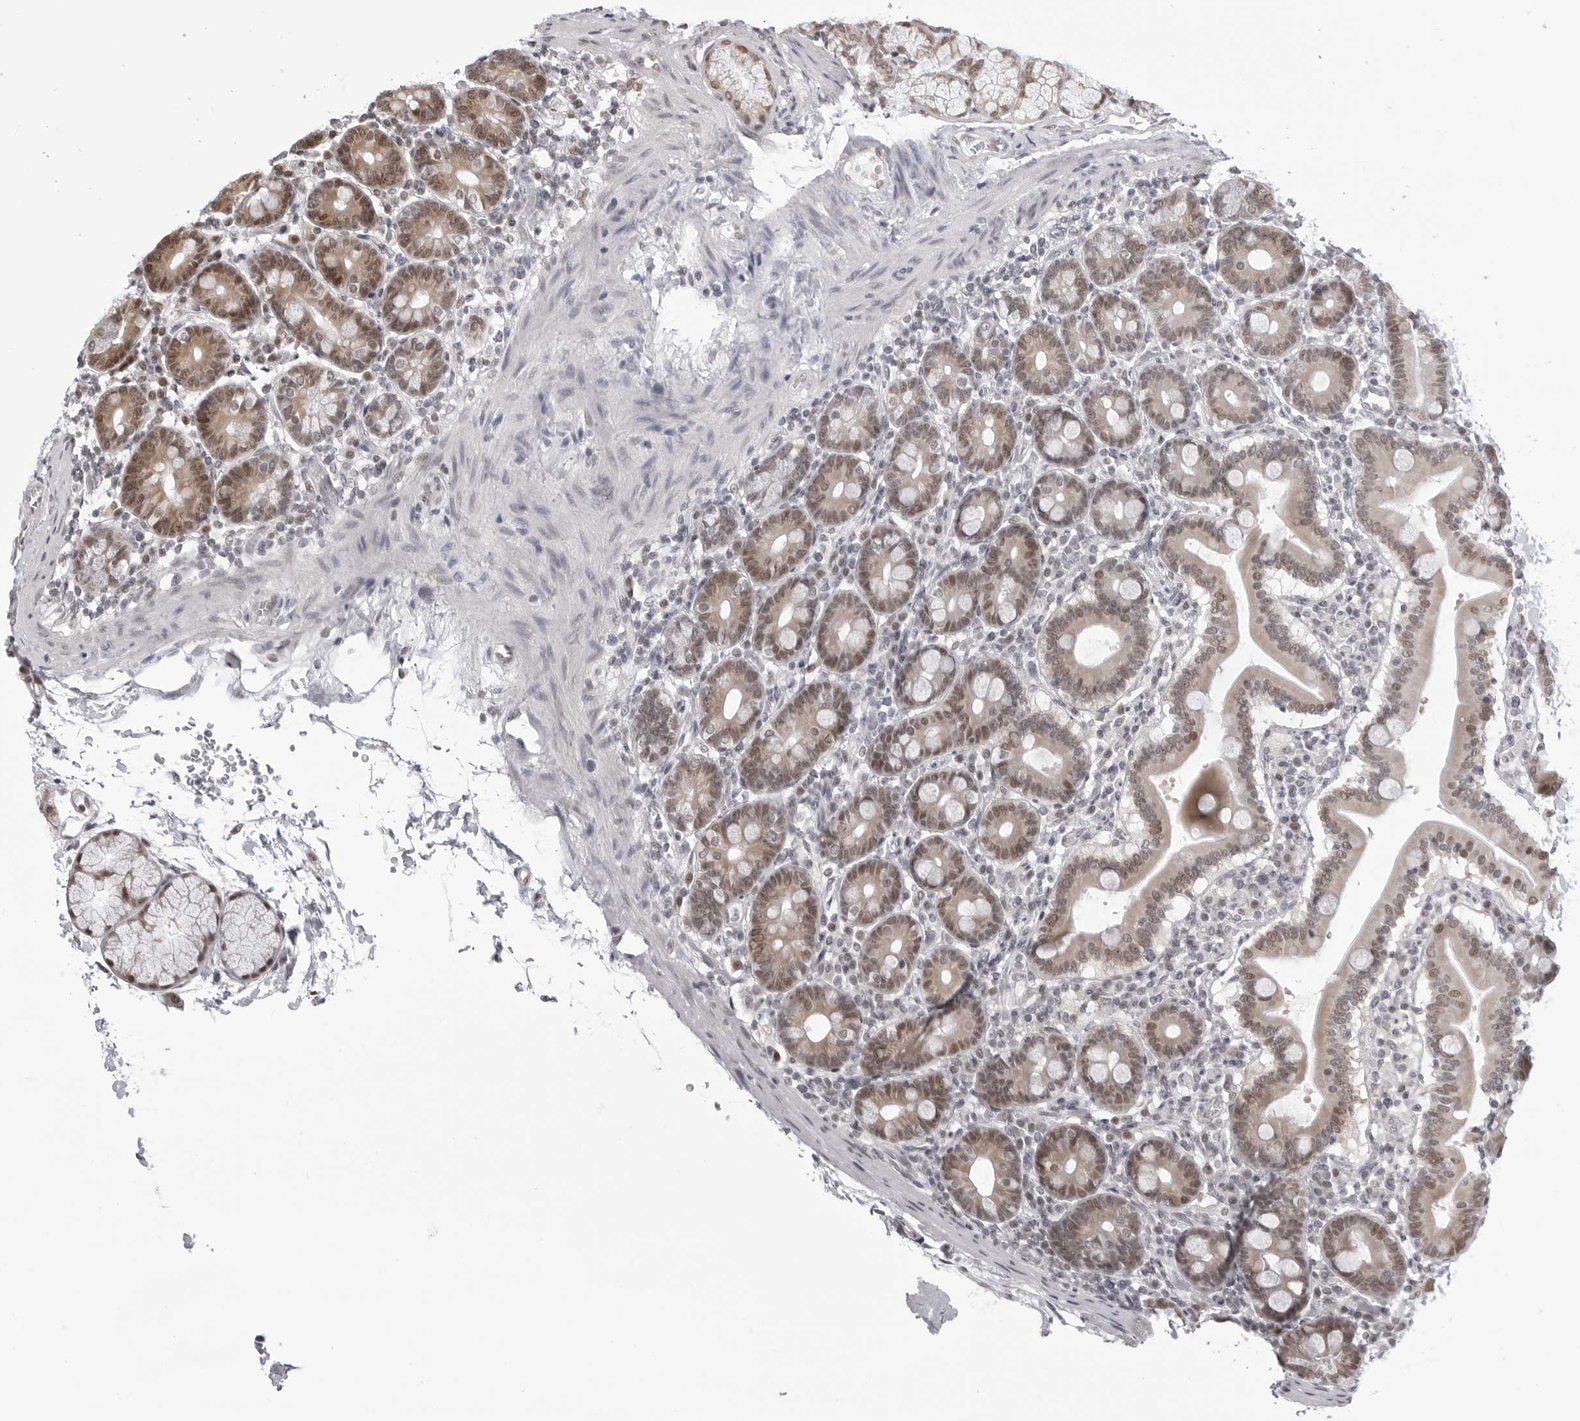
{"staining": {"intensity": "moderate", "quantity": "25%-75%", "location": "nuclear"}, "tissue": "duodenum", "cell_type": "Glandular cells", "image_type": "normal", "snomed": [{"axis": "morphology", "description": "Normal tissue, NOS"}, {"axis": "topography", "description": "Duodenum"}], "caption": "Immunohistochemistry (IHC) staining of normal duodenum, which reveals medium levels of moderate nuclear staining in about 25%-75% of glandular cells indicating moderate nuclear protein staining. The staining was performed using DAB (3,3'-diaminobenzidine) (brown) for protein detection and nuclei were counterstained in hematoxylin (blue).", "gene": "PHF3", "patient": {"sex": "male", "age": 54}}